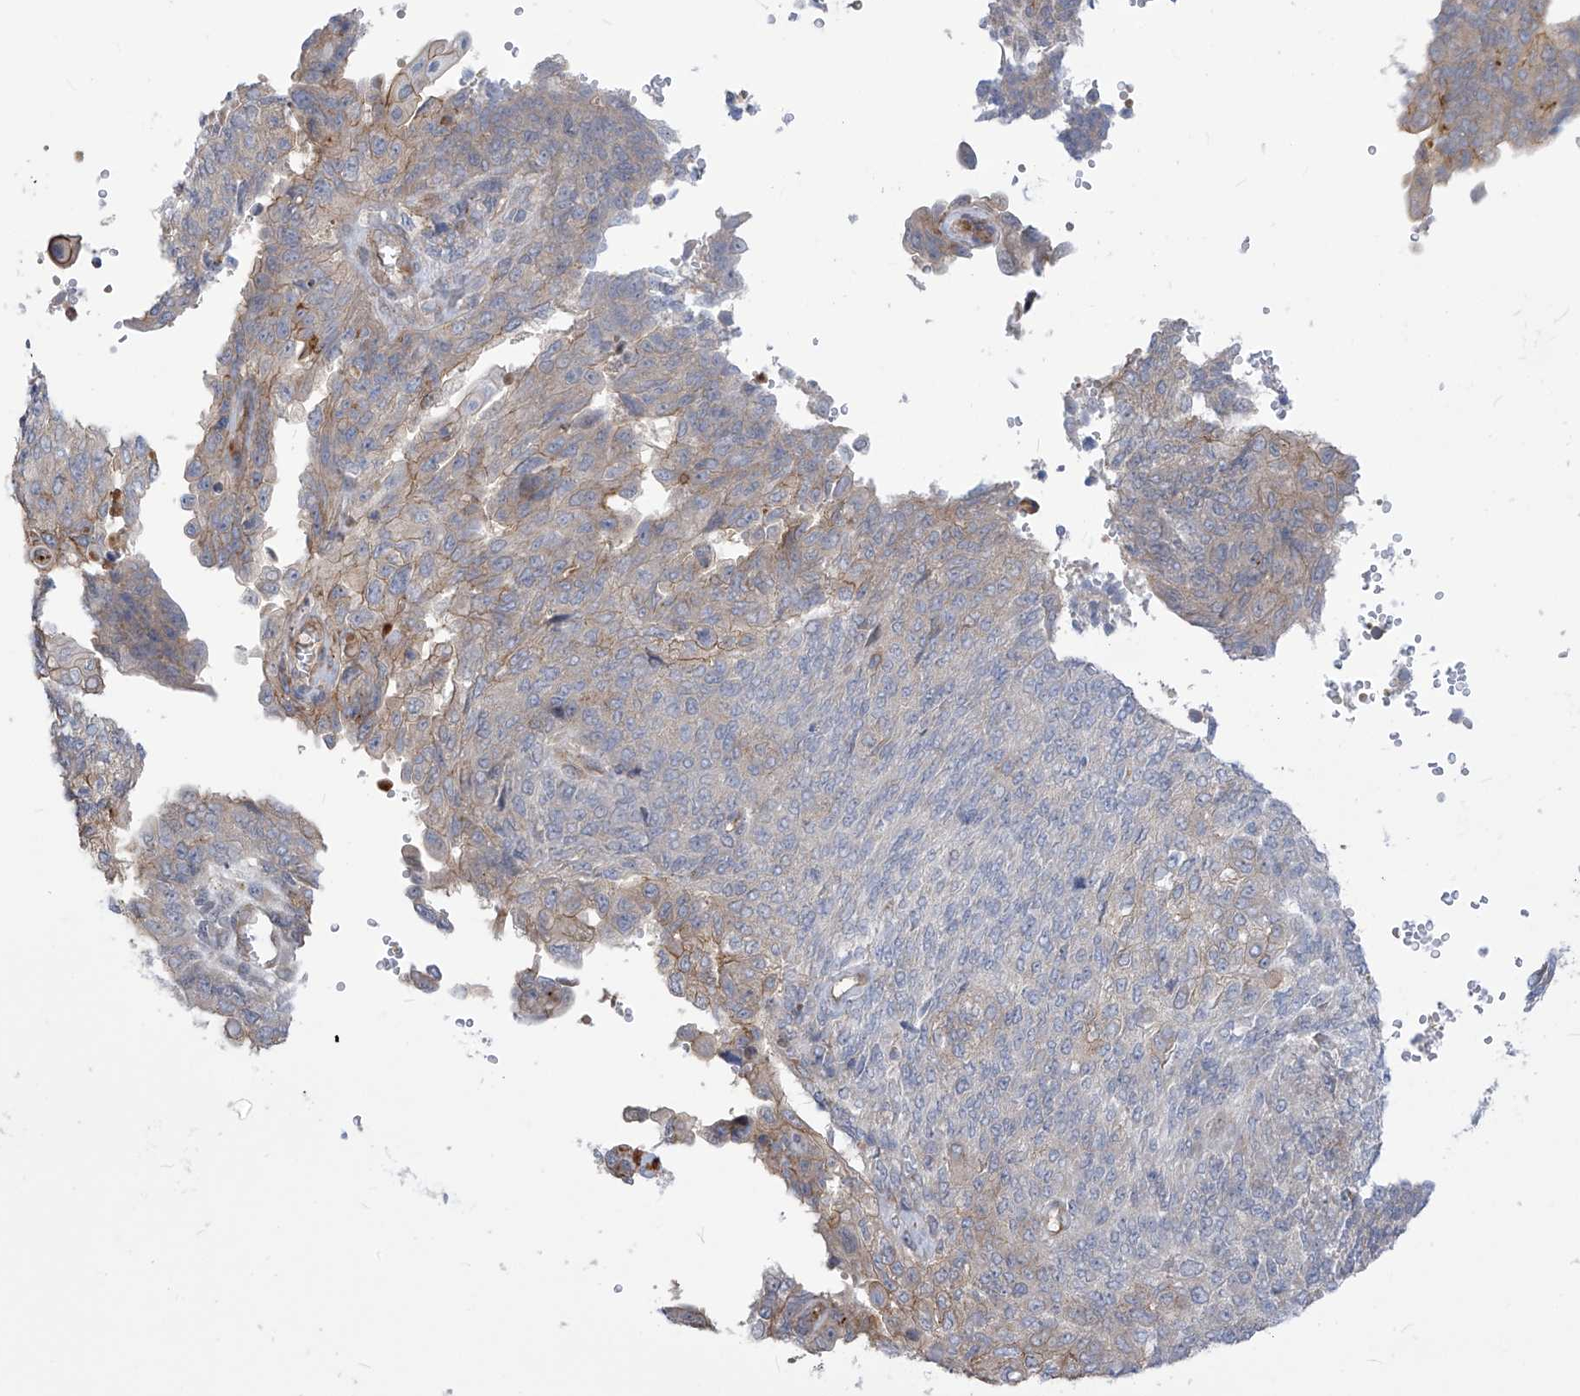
{"staining": {"intensity": "weak", "quantity": "<25%", "location": "cytoplasmic/membranous"}, "tissue": "endometrial cancer", "cell_type": "Tumor cells", "image_type": "cancer", "snomed": [{"axis": "morphology", "description": "Adenocarcinoma, NOS"}, {"axis": "topography", "description": "Endometrium"}], "caption": "Immunohistochemistry (IHC) photomicrograph of neoplastic tissue: human endometrial adenocarcinoma stained with DAB exhibits no significant protein expression in tumor cells. (DAB immunohistochemistry with hematoxylin counter stain).", "gene": "ADAT2", "patient": {"sex": "female", "age": 32}}